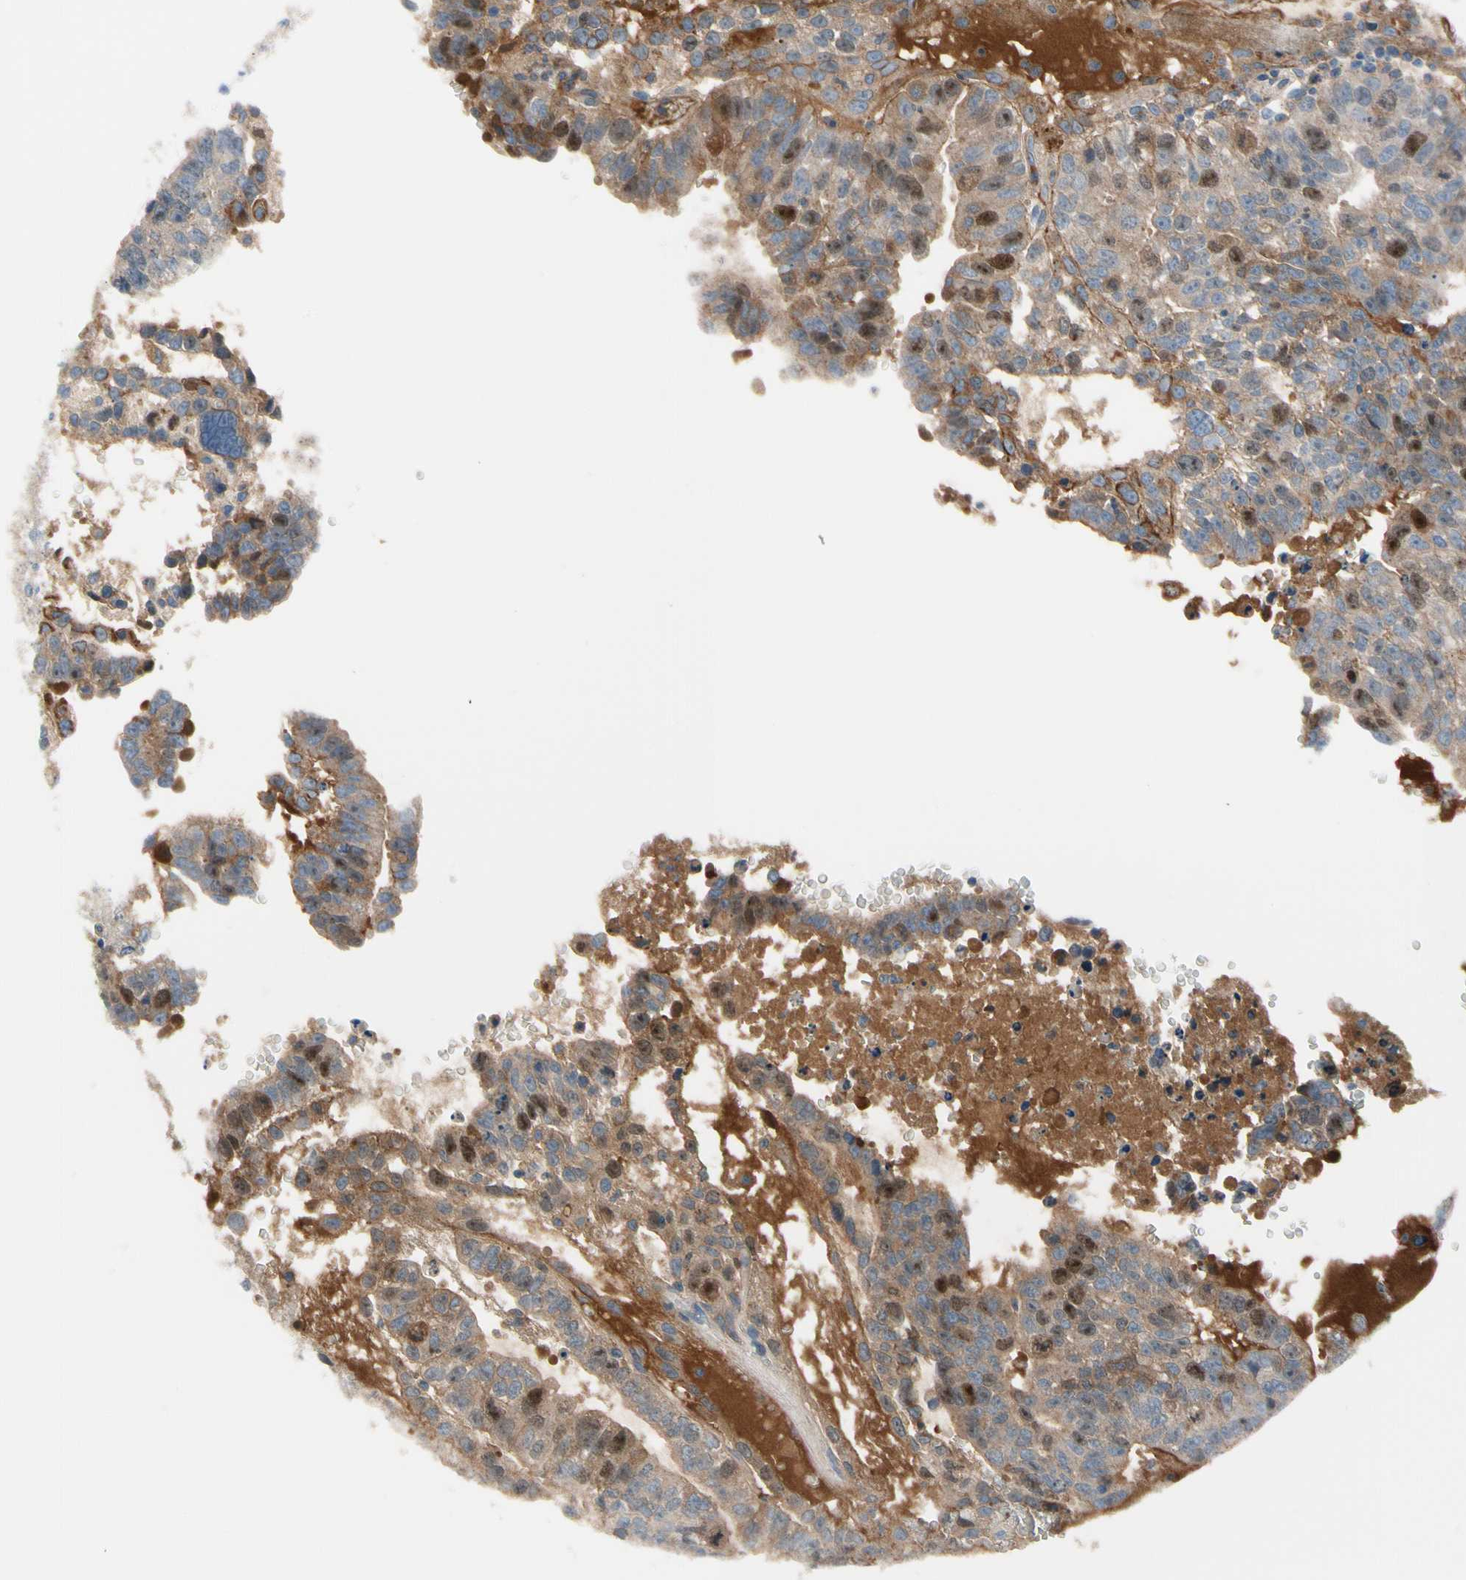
{"staining": {"intensity": "moderate", "quantity": "25%-75%", "location": "cytoplasmic/membranous,nuclear"}, "tissue": "testis cancer", "cell_type": "Tumor cells", "image_type": "cancer", "snomed": [{"axis": "morphology", "description": "Seminoma, NOS"}, {"axis": "morphology", "description": "Carcinoma, Embryonal, NOS"}, {"axis": "topography", "description": "Testis"}], "caption": "About 25%-75% of tumor cells in testis cancer exhibit moderate cytoplasmic/membranous and nuclear protein staining as visualized by brown immunohistochemical staining.", "gene": "HJURP", "patient": {"sex": "male", "age": 52}}